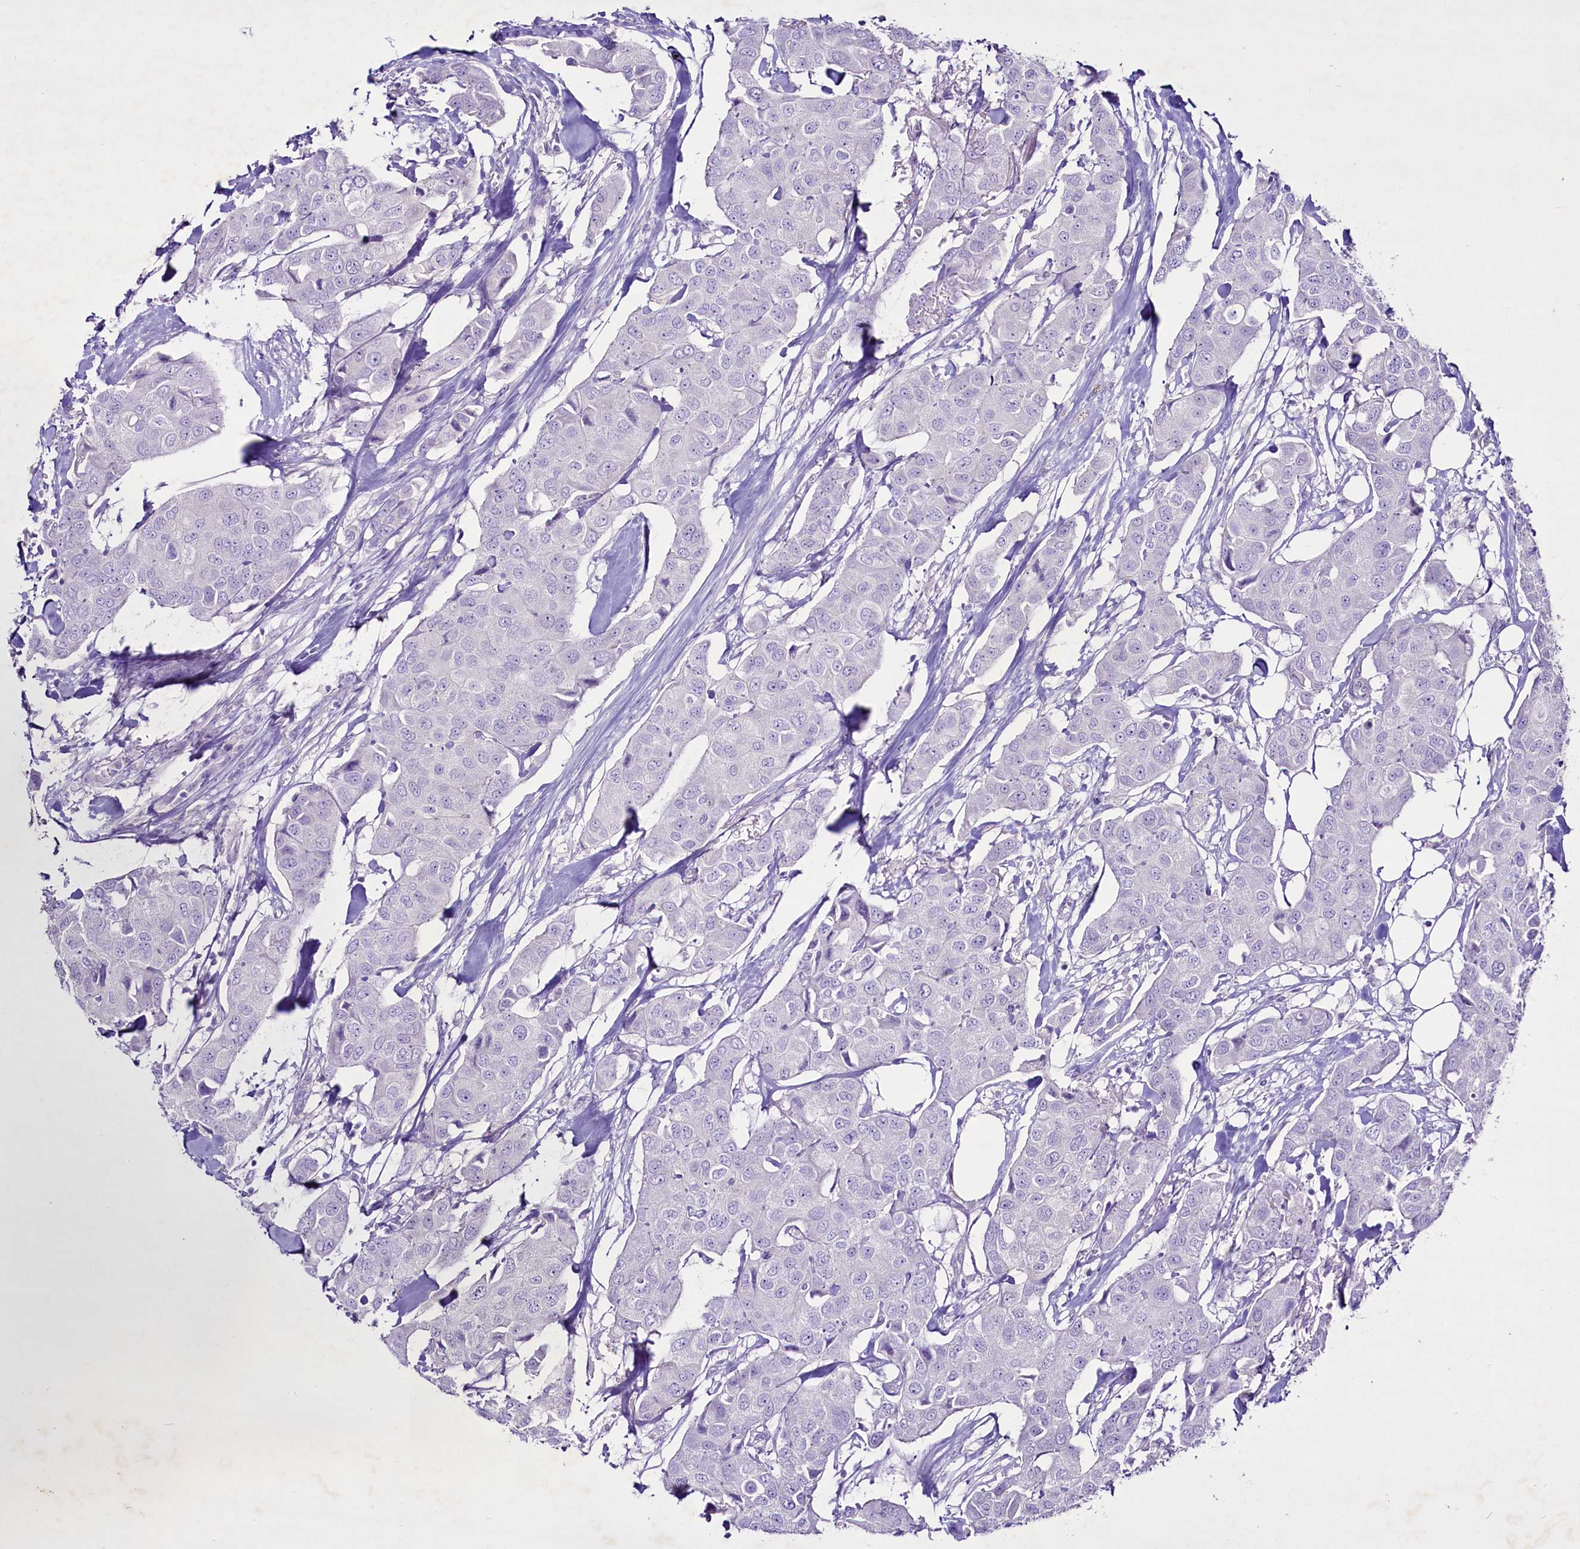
{"staining": {"intensity": "negative", "quantity": "none", "location": "none"}, "tissue": "breast cancer", "cell_type": "Tumor cells", "image_type": "cancer", "snomed": [{"axis": "morphology", "description": "Duct carcinoma"}, {"axis": "topography", "description": "Breast"}], "caption": "High power microscopy photomicrograph of an immunohistochemistry histopathology image of infiltrating ductal carcinoma (breast), revealing no significant positivity in tumor cells.", "gene": "FAM209B", "patient": {"sex": "female", "age": 80}}